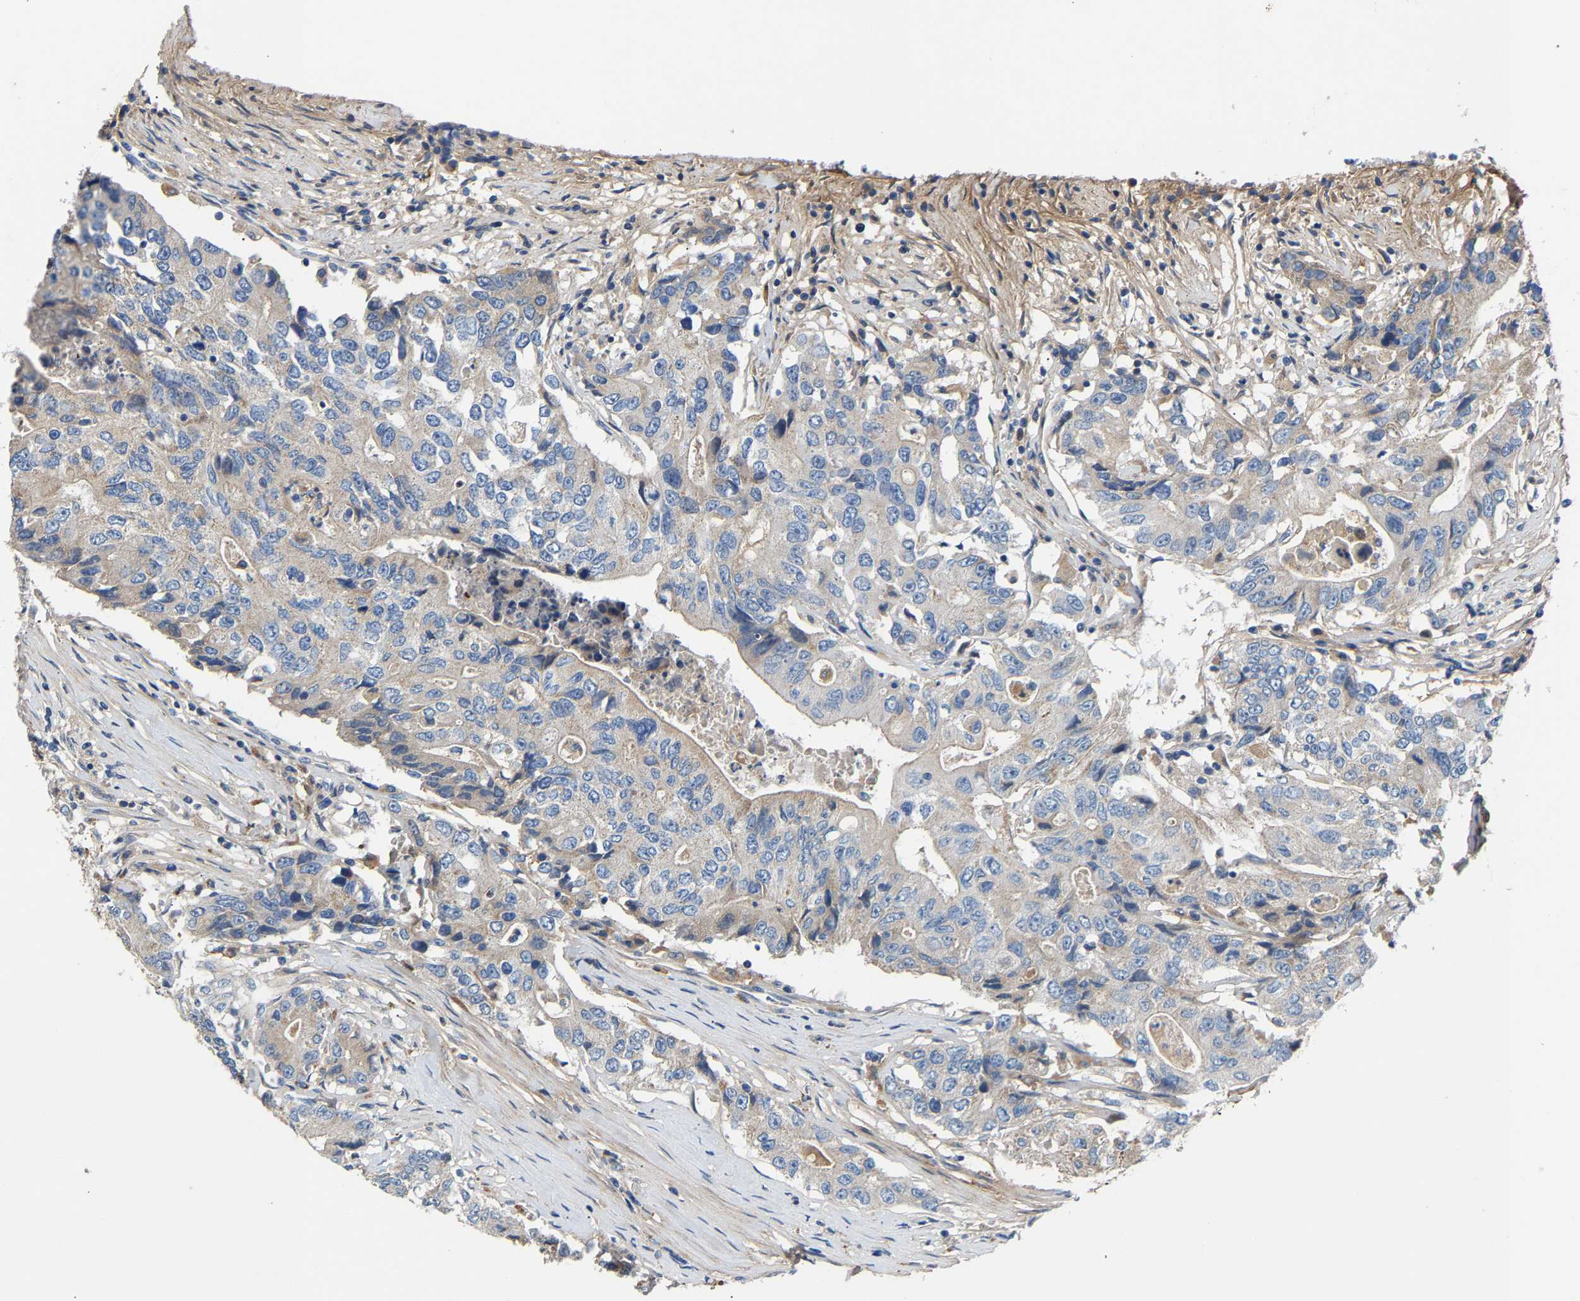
{"staining": {"intensity": "negative", "quantity": "none", "location": "none"}, "tissue": "colorectal cancer", "cell_type": "Tumor cells", "image_type": "cancer", "snomed": [{"axis": "morphology", "description": "Adenocarcinoma, NOS"}, {"axis": "topography", "description": "Colon"}], "caption": "Colorectal cancer was stained to show a protein in brown. There is no significant expression in tumor cells. (Stains: DAB IHC with hematoxylin counter stain, Microscopy: brightfield microscopy at high magnification).", "gene": "CCDC171", "patient": {"sex": "female", "age": 77}}